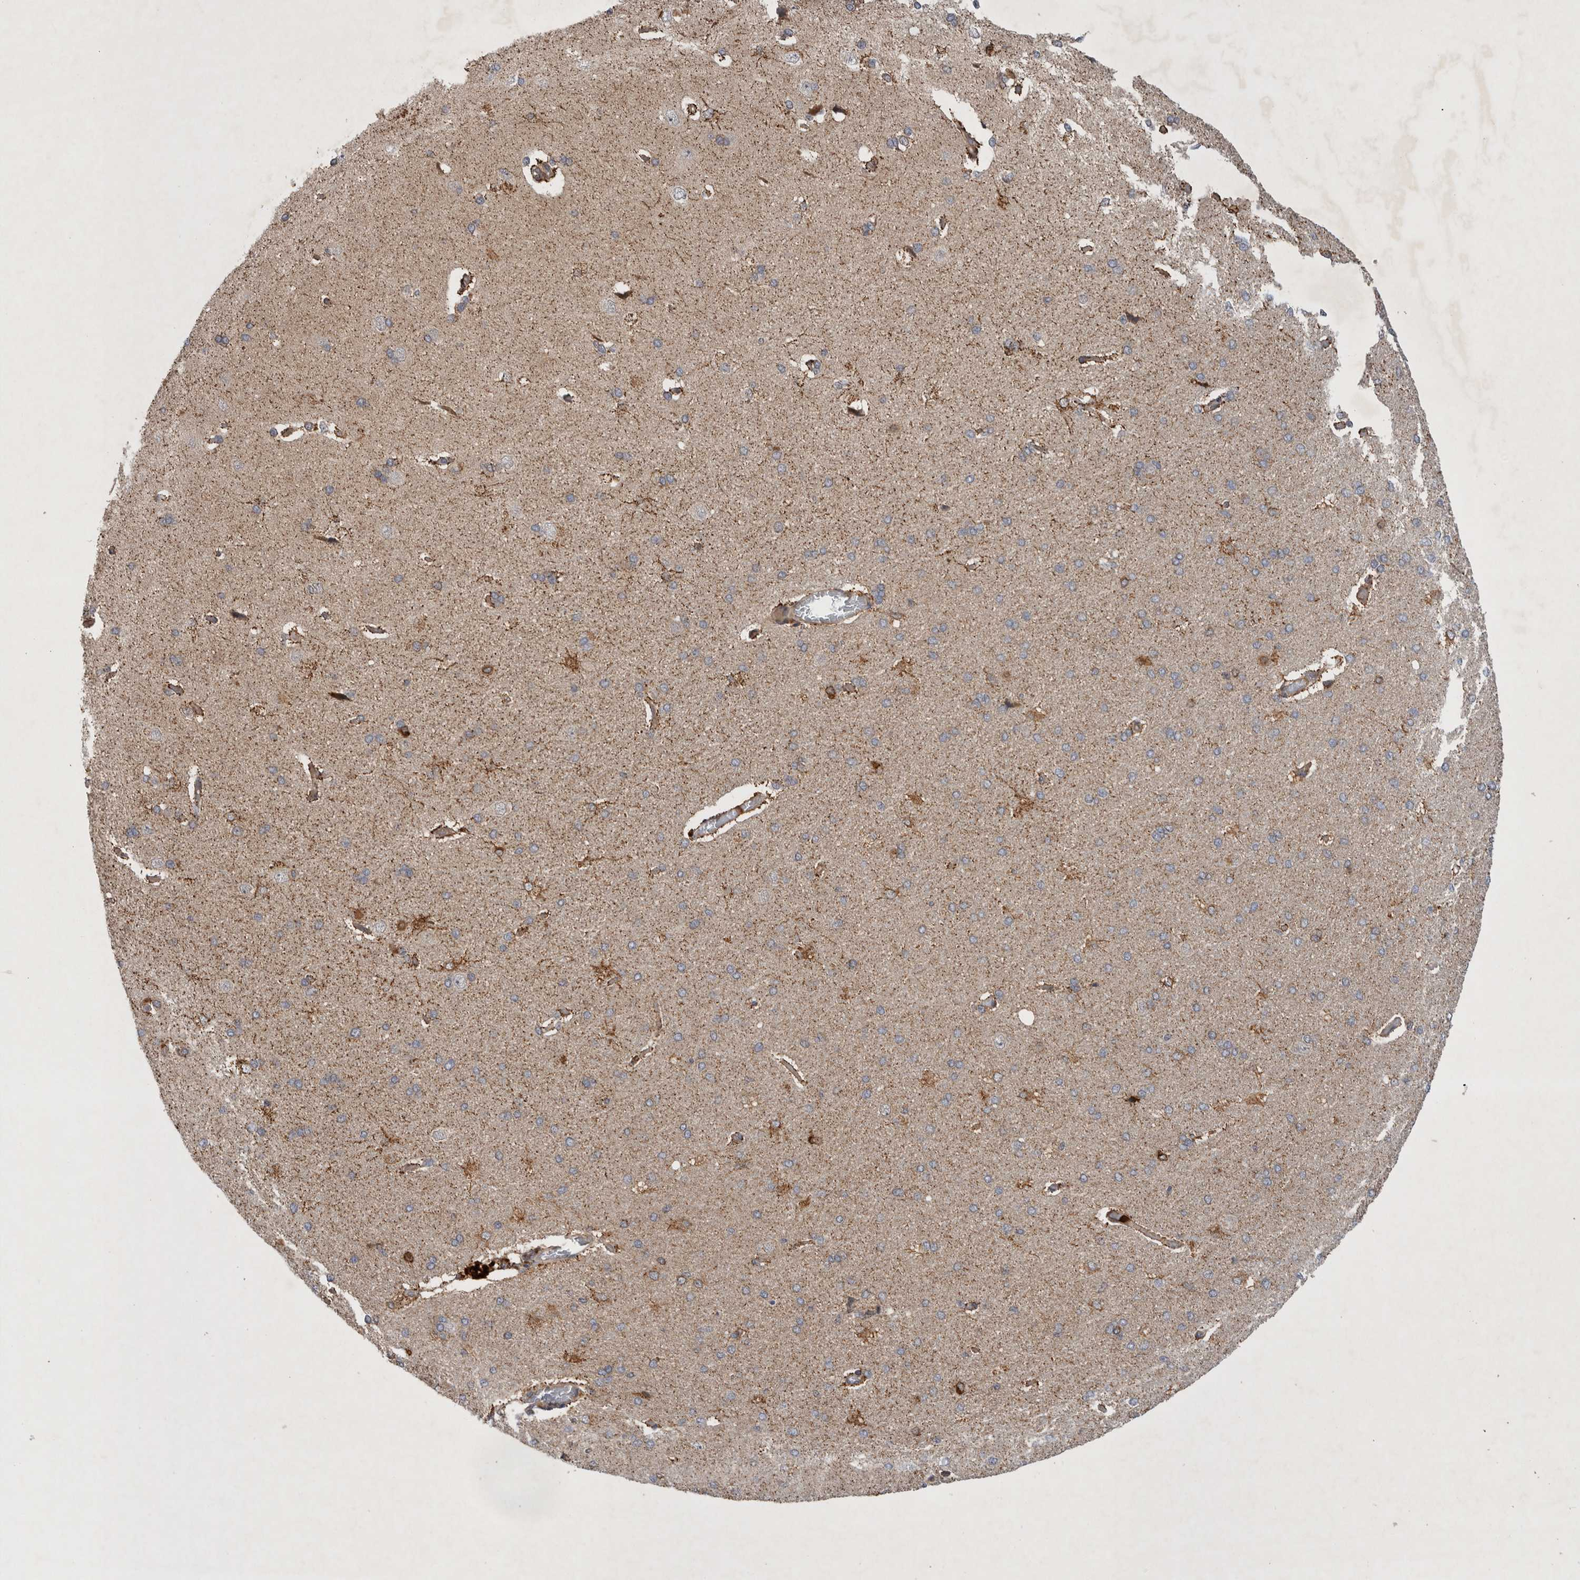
{"staining": {"intensity": "weak", "quantity": ">75%", "location": "cytoplasmic/membranous"}, "tissue": "cerebral cortex", "cell_type": "Endothelial cells", "image_type": "normal", "snomed": [{"axis": "morphology", "description": "Normal tissue, NOS"}, {"axis": "topography", "description": "Cerebral cortex"}], "caption": "This histopathology image shows normal cerebral cortex stained with immunohistochemistry to label a protein in brown. The cytoplasmic/membranous of endothelial cells show weak positivity for the protein. Nuclei are counter-stained blue.", "gene": "PDCD2", "patient": {"sex": "male", "age": 62}}